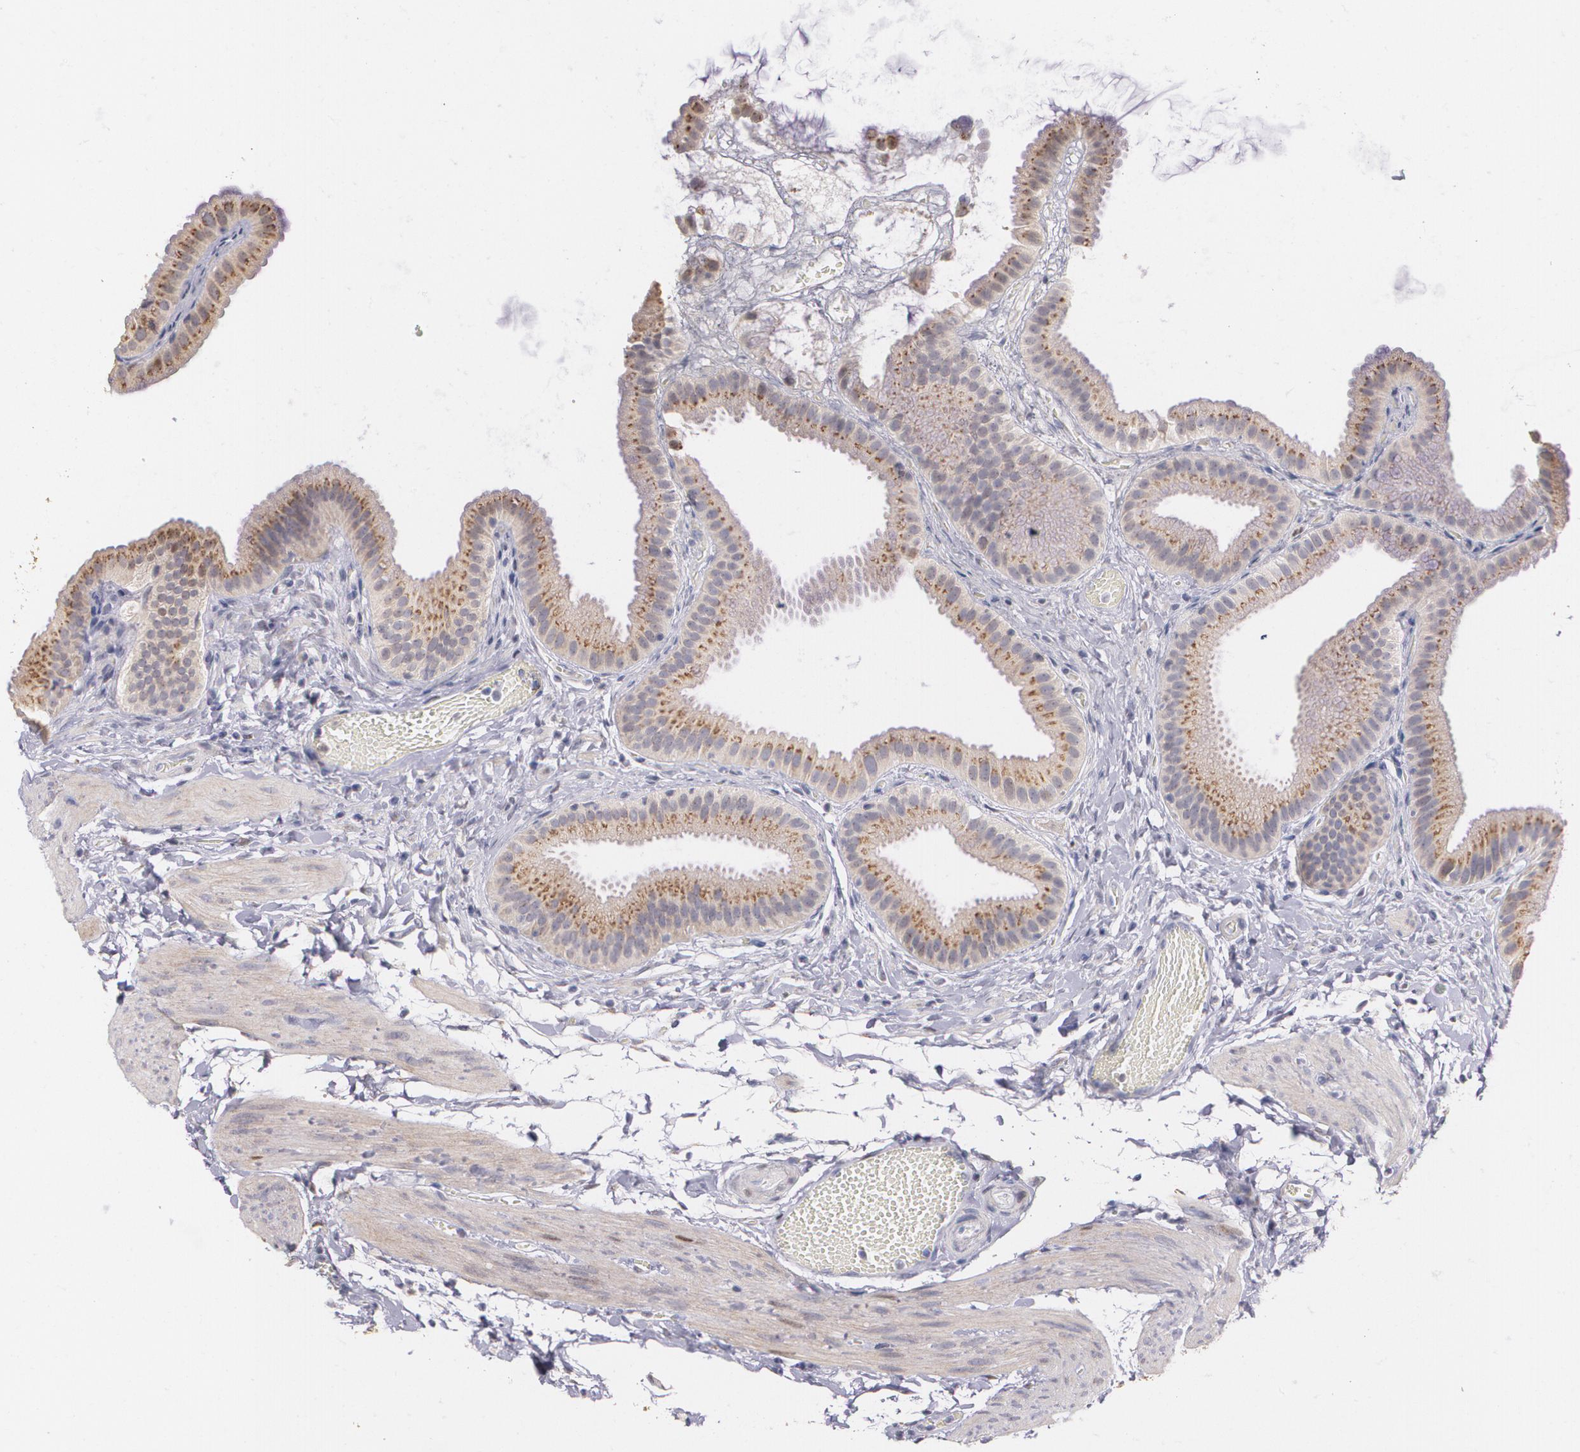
{"staining": {"intensity": "moderate", "quantity": ">75%", "location": "cytoplasmic/membranous"}, "tissue": "gallbladder", "cell_type": "Glandular cells", "image_type": "normal", "snomed": [{"axis": "morphology", "description": "Normal tissue, NOS"}, {"axis": "topography", "description": "Gallbladder"}], "caption": "Immunohistochemical staining of normal gallbladder exhibits moderate cytoplasmic/membranous protein expression in approximately >75% of glandular cells. The staining was performed using DAB to visualize the protein expression in brown, while the nuclei were stained in blue with hematoxylin (Magnification: 20x).", "gene": "ATF3", "patient": {"sex": "female", "age": 63}}